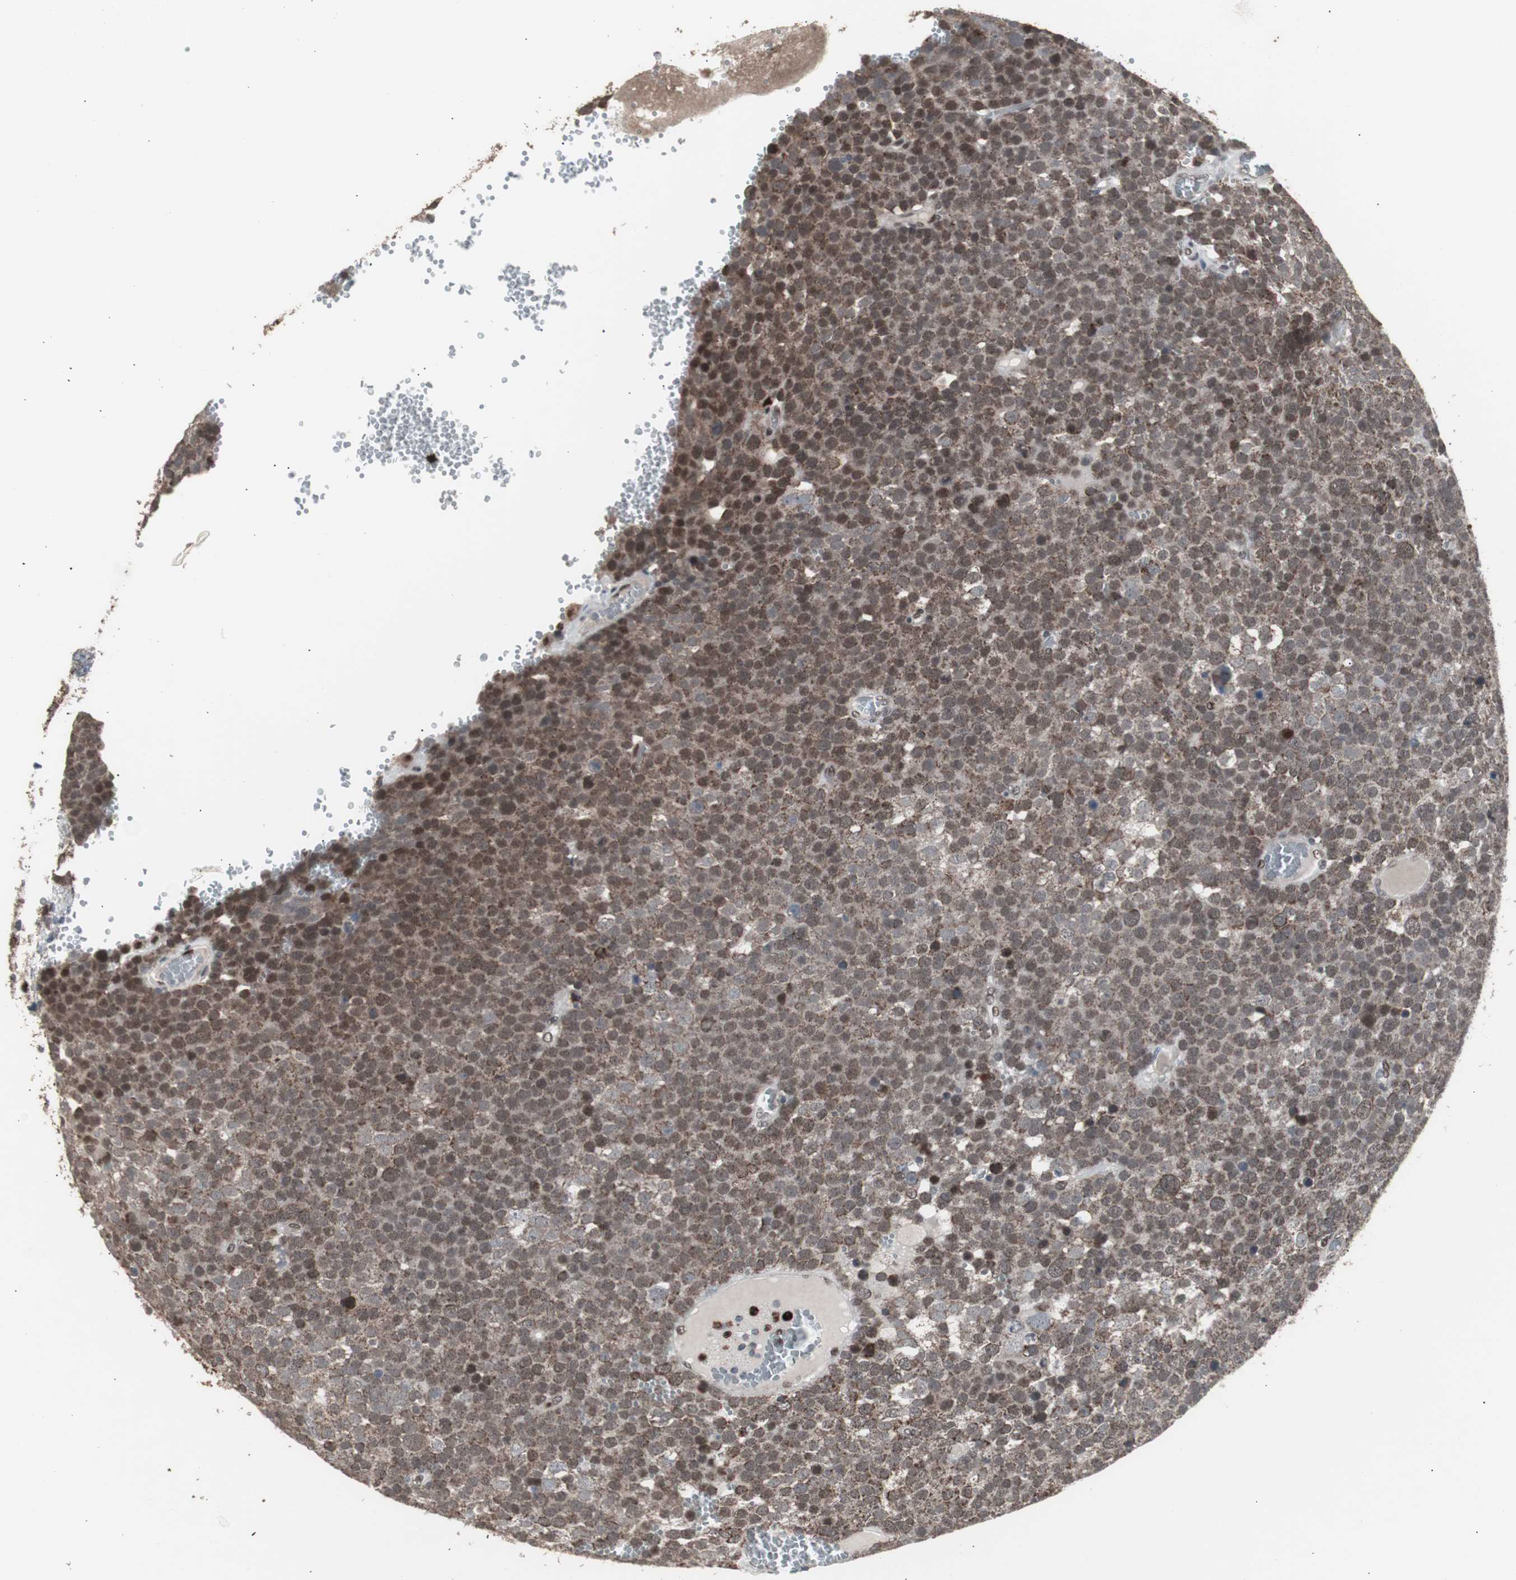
{"staining": {"intensity": "moderate", "quantity": ">75%", "location": "nuclear"}, "tissue": "testis cancer", "cell_type": "Tumor cells", "image_type": "cancer", "snomed": [{"axis": "morphology", "description": "Seminoma, NOS"}, {"axis": "topography", "description": "Testis"}], "caption": "This is an image of IHC staining of seminoma (testis), which shows moderate staining in the nuclear of tumor cells.", "gene": "RXRA", "patient": {"sex": "male", "age": 71}}